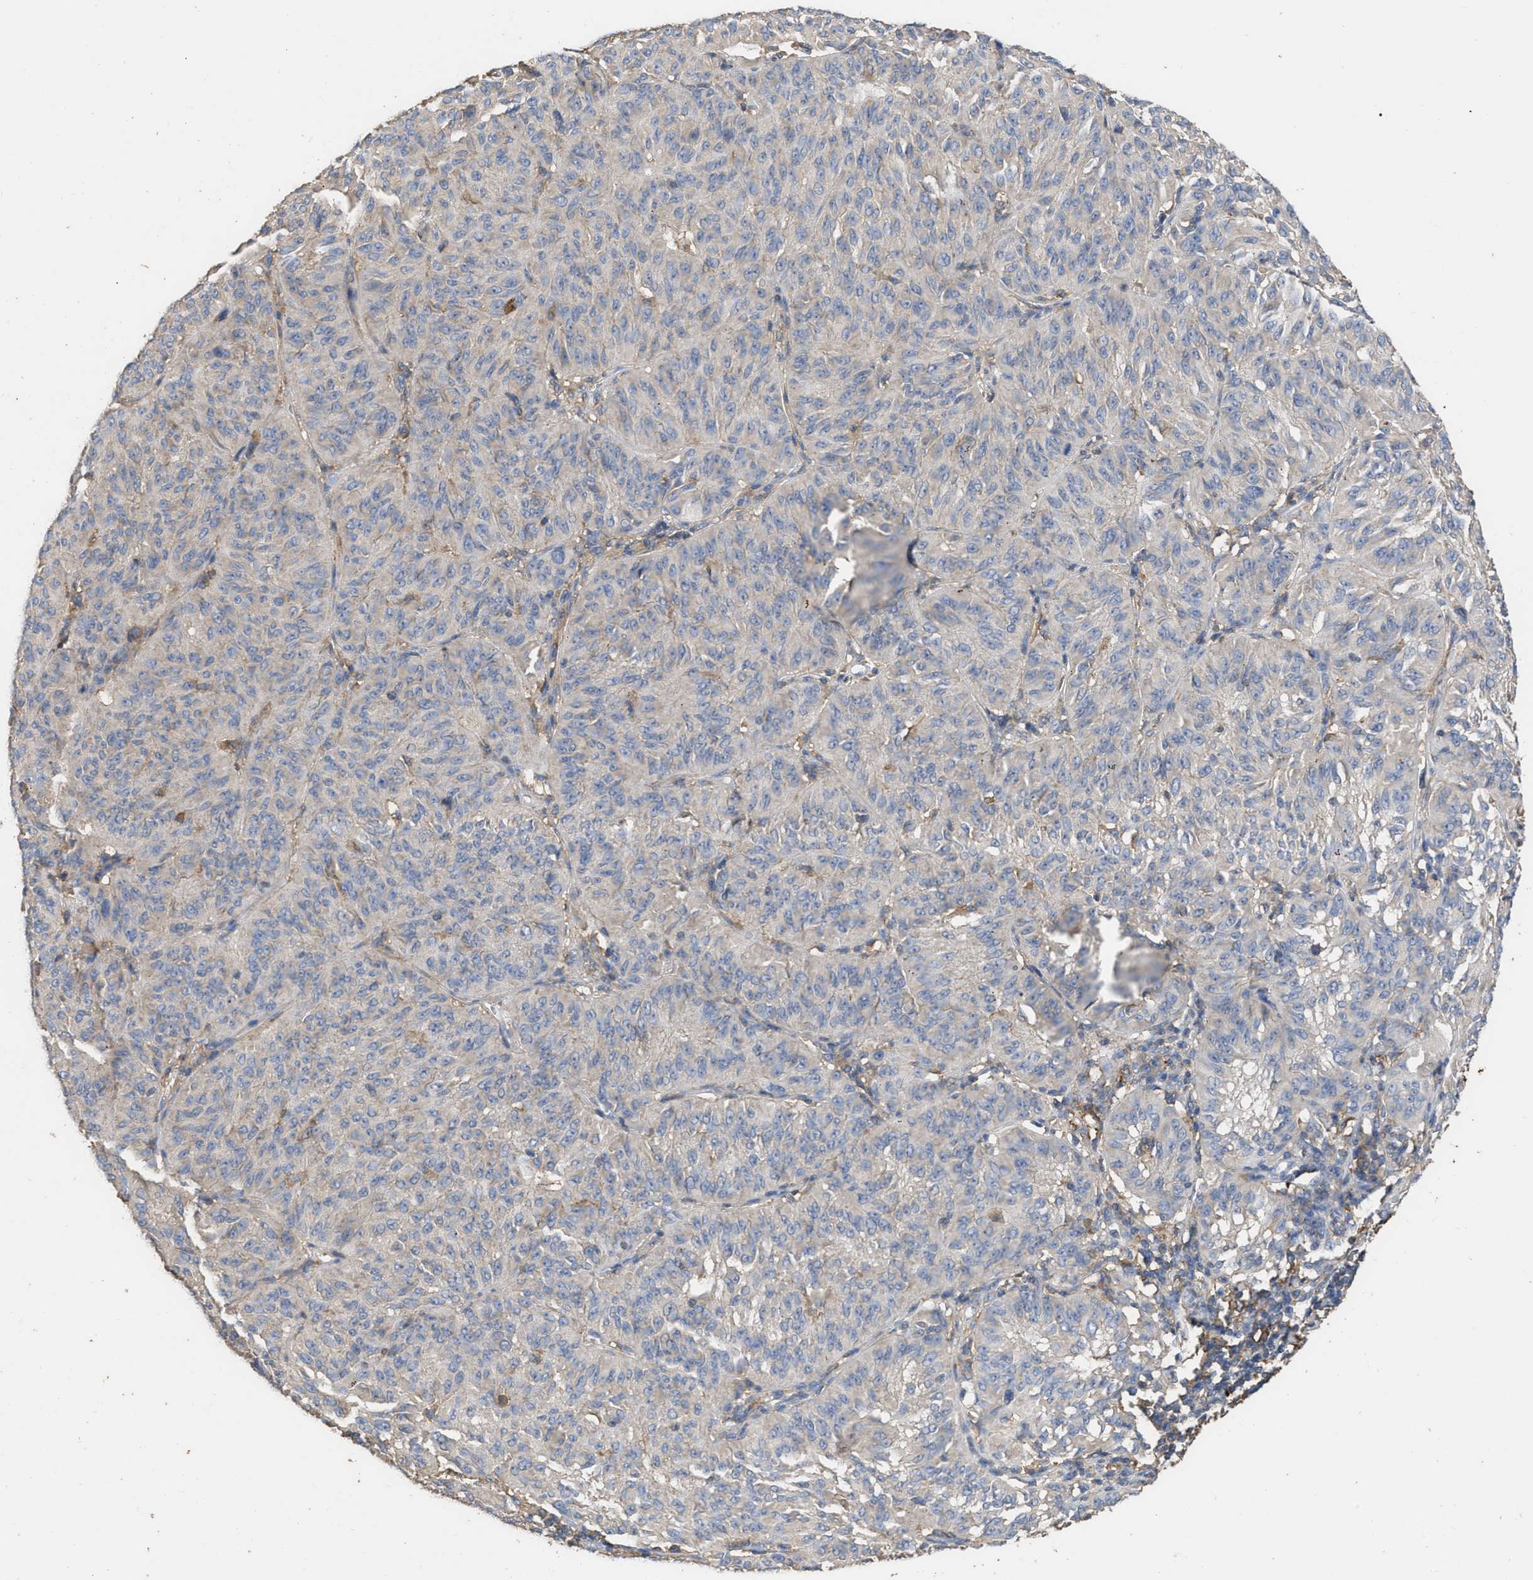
{"staining": {"intensity": "negative", "quantity": "none", "location": "none"}, "tissue": "melanoma", "cell_type": "Tumor cells", "image_type": "cancer", "snomed": [{"axis": "morphology", "description": "Malignant melanoma, NOS"}, {"axis": "topography", "description": "Skin"}], "caption": "The IHC histopathology image has no significant staining in tumor cells of malignant melanoma tissue.", "gene": "GPR179", "patient": {"sex": "female", "age": 72}}